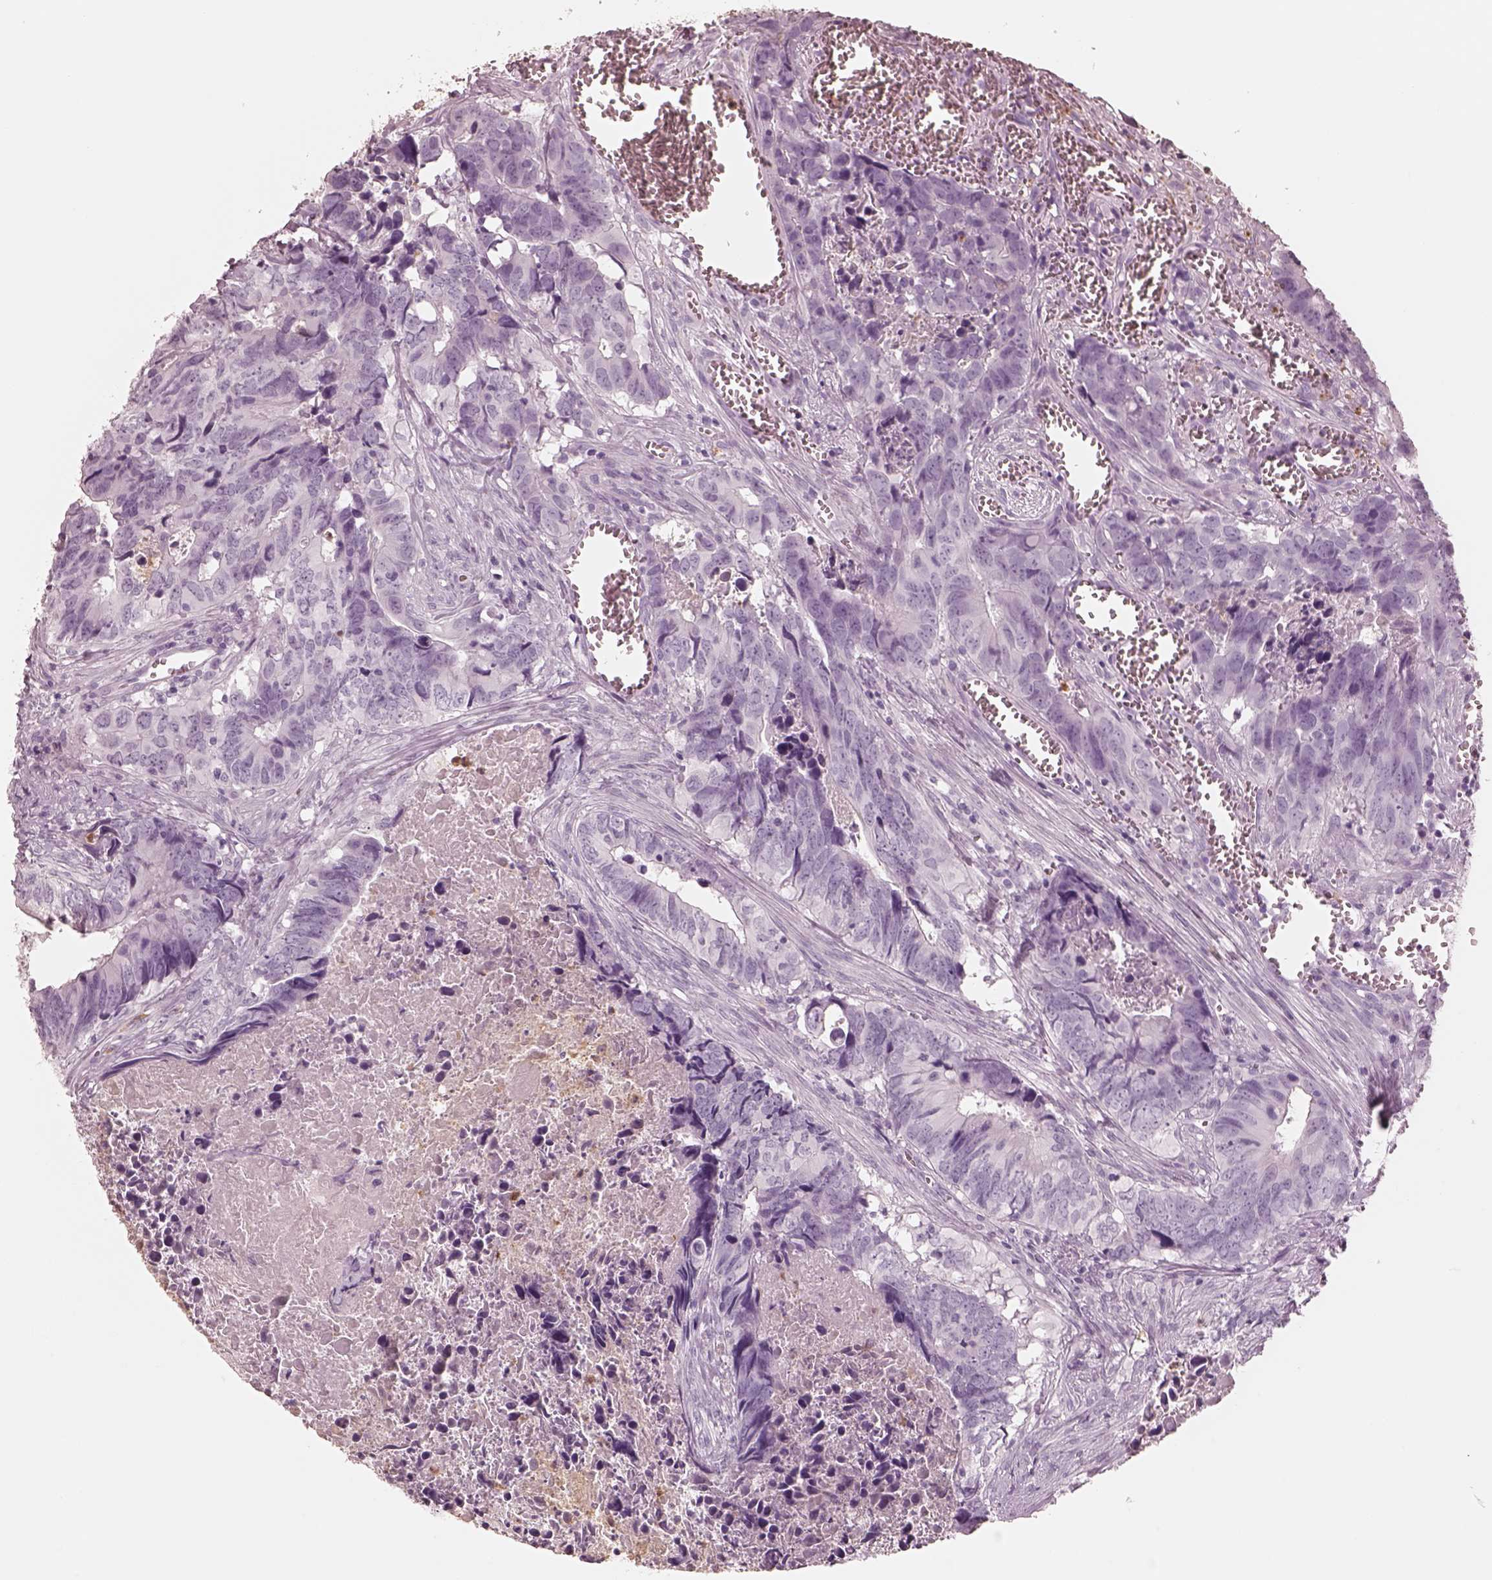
{"staining": {"intensity": "negative", "quantity": "none", "location": "none"}, "tissue": "colorectal cancer", "cell_type": "Tumor cells", "image_type": "cancer", "snomed": [{"axis": "morphology", "description": "Adenocarcinoma, NOS"}, {"axis": "topography", "description": "Colon"}], "caption": "The histopathology image reveals no staining of tumor cells in colorectal adenocarcinoma.", "gene": "ELANE", "patient": {"sex": "female", "age": 82}}